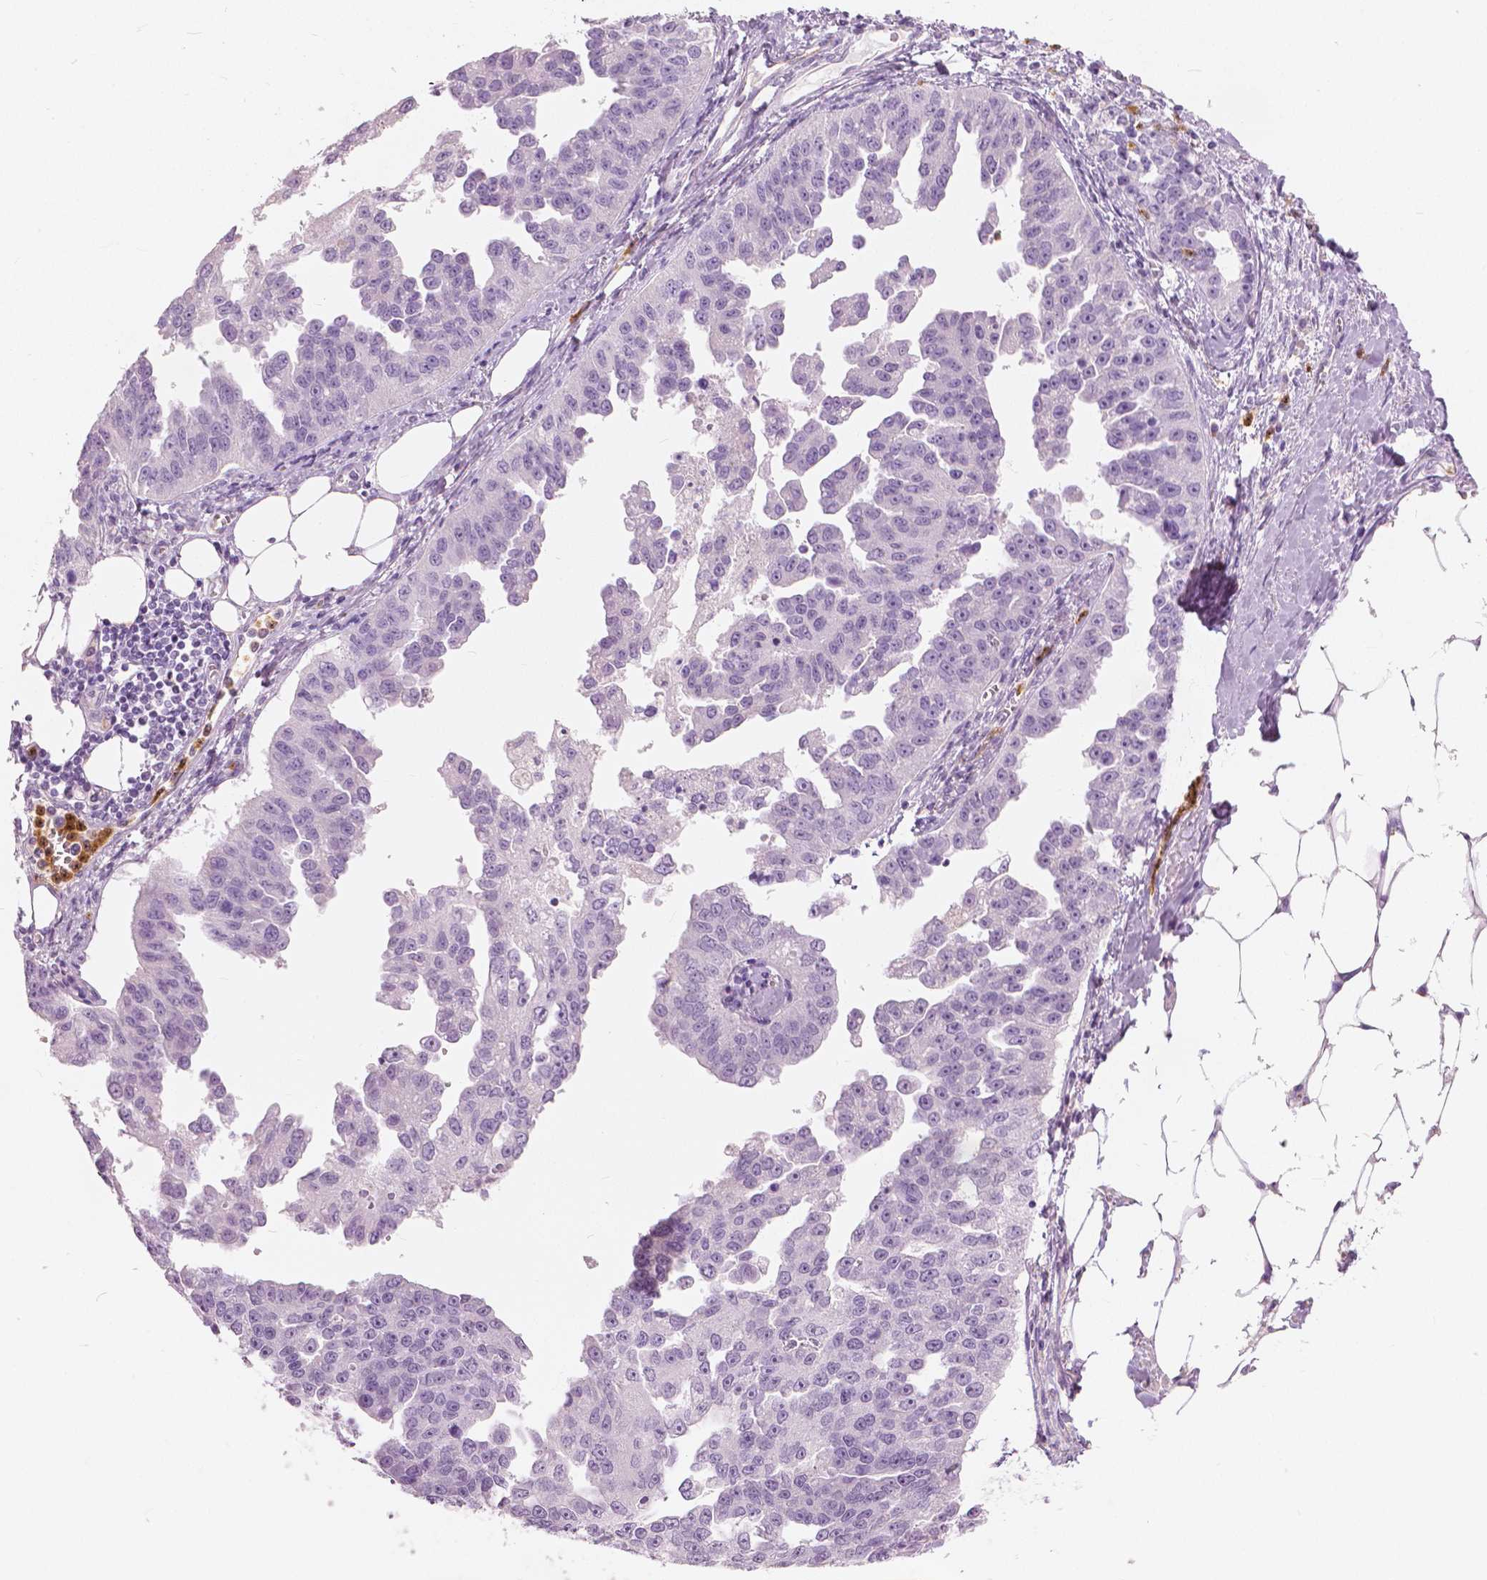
{"staining": {"intensity": "negative", "quantity": "none", "location": "none"}, "tissue": "ovarian cancer", "cell_type": "Tumor cells", "image_type": "cancer", "snomed": [{"axis": "morphology", "description": "Cystadenocarcinoma, serous, NOS"}, {"axis": "topography", "description": "Ovary"}], "caption": "A high-resolution image shows IHC staining of serous cystadenocarcinoma (ovarian), which exhibits no significant positivity in tumor cells.", "gene": "CXCR2", "patient": {"sex": "female", "age": 75}}